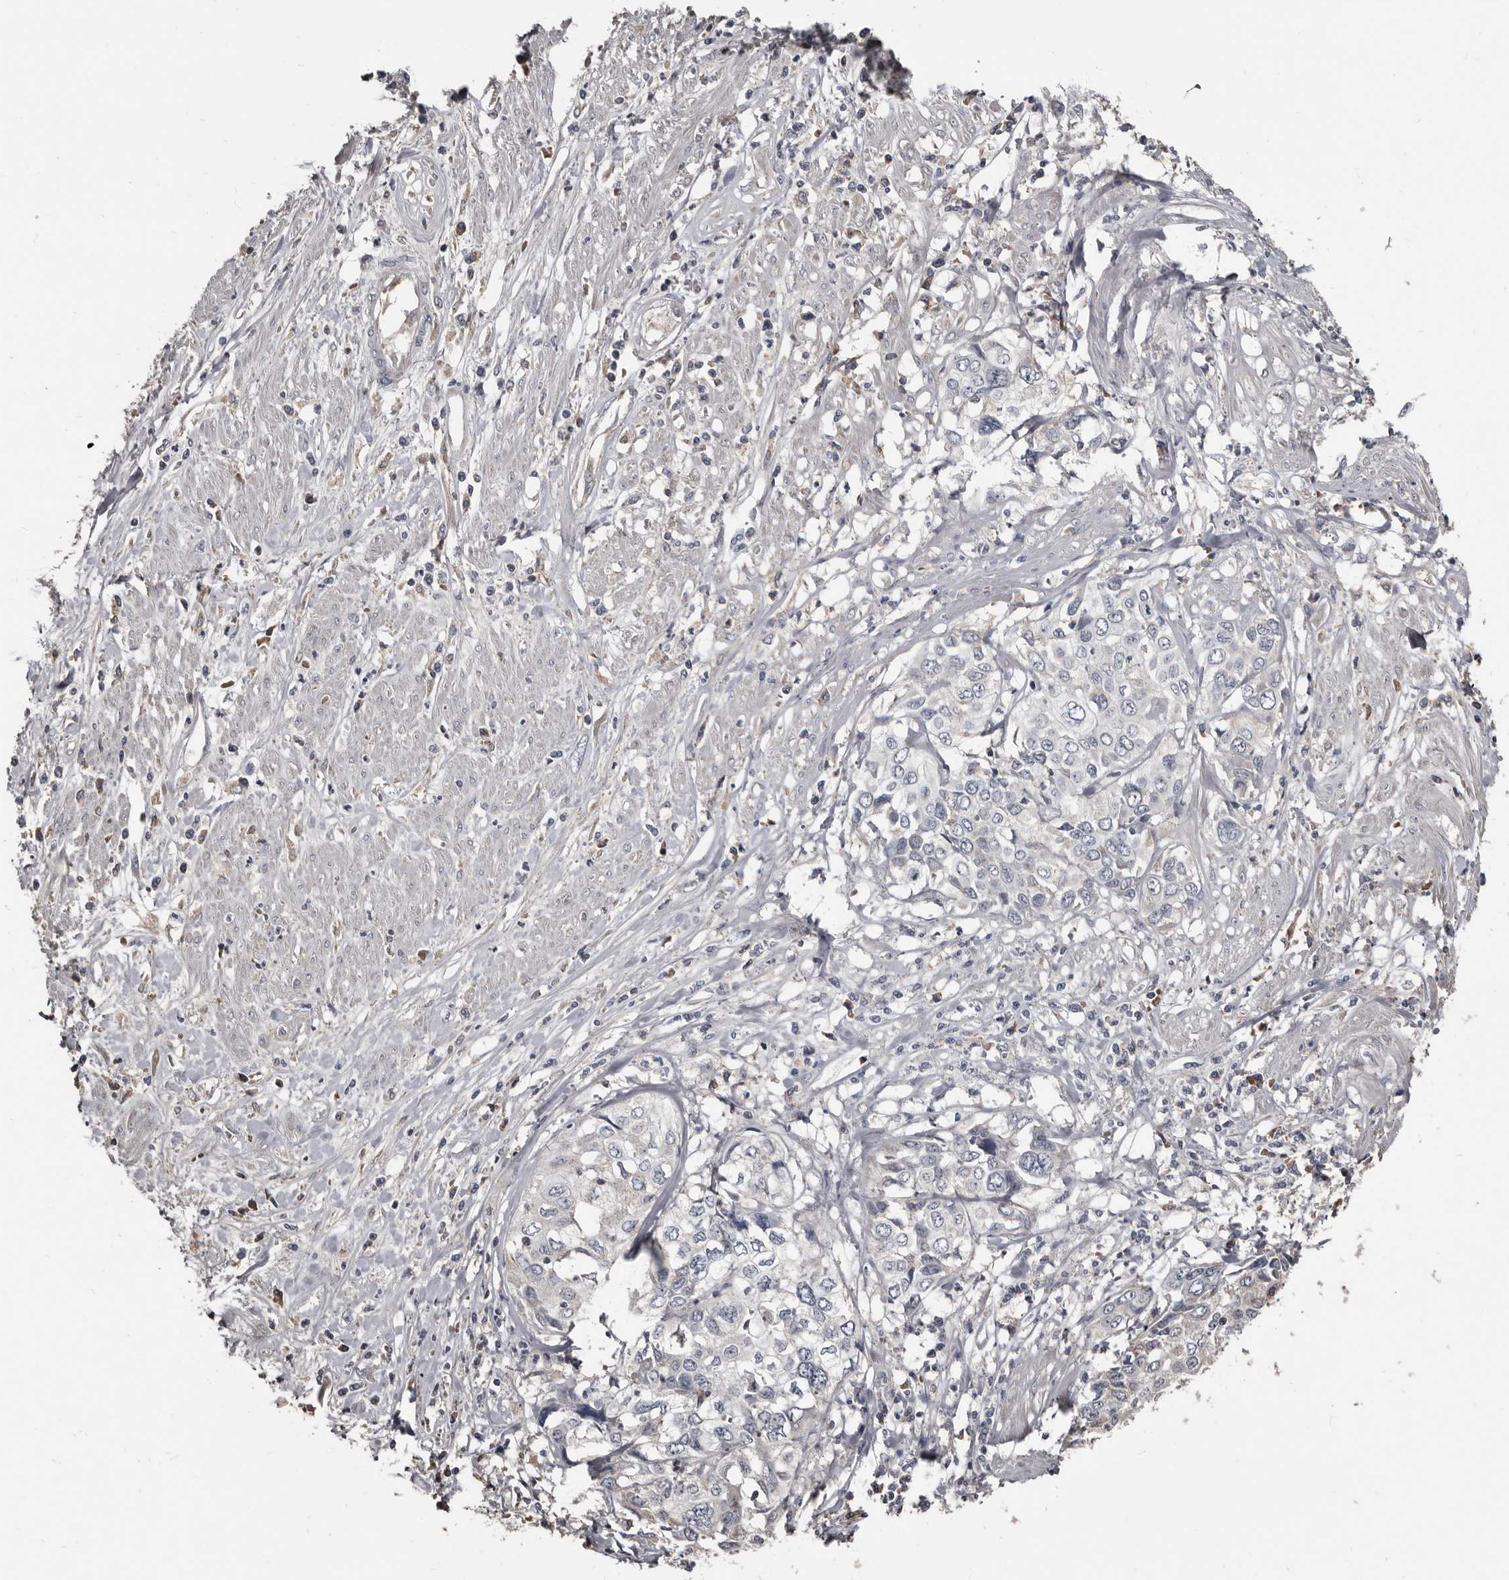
{"staining": {"intensity": "negative", "quantity": "none", "location": "none"}, "tissue": "cervical cancer", "cell_type": "Tumor cells", "image_type": "cancer", "snomed": [{"axis": "morphology", "description": "Squamous cell carcinoma, NOS"}, {"axis": "topography", "description": "Cervix"}], "caption": "There is no significant positivity in tumor cells of cervical cancer (squamous cell carcinoma).", "gene": "GREB1", "patient": {"sex": "female", "age": 31}}